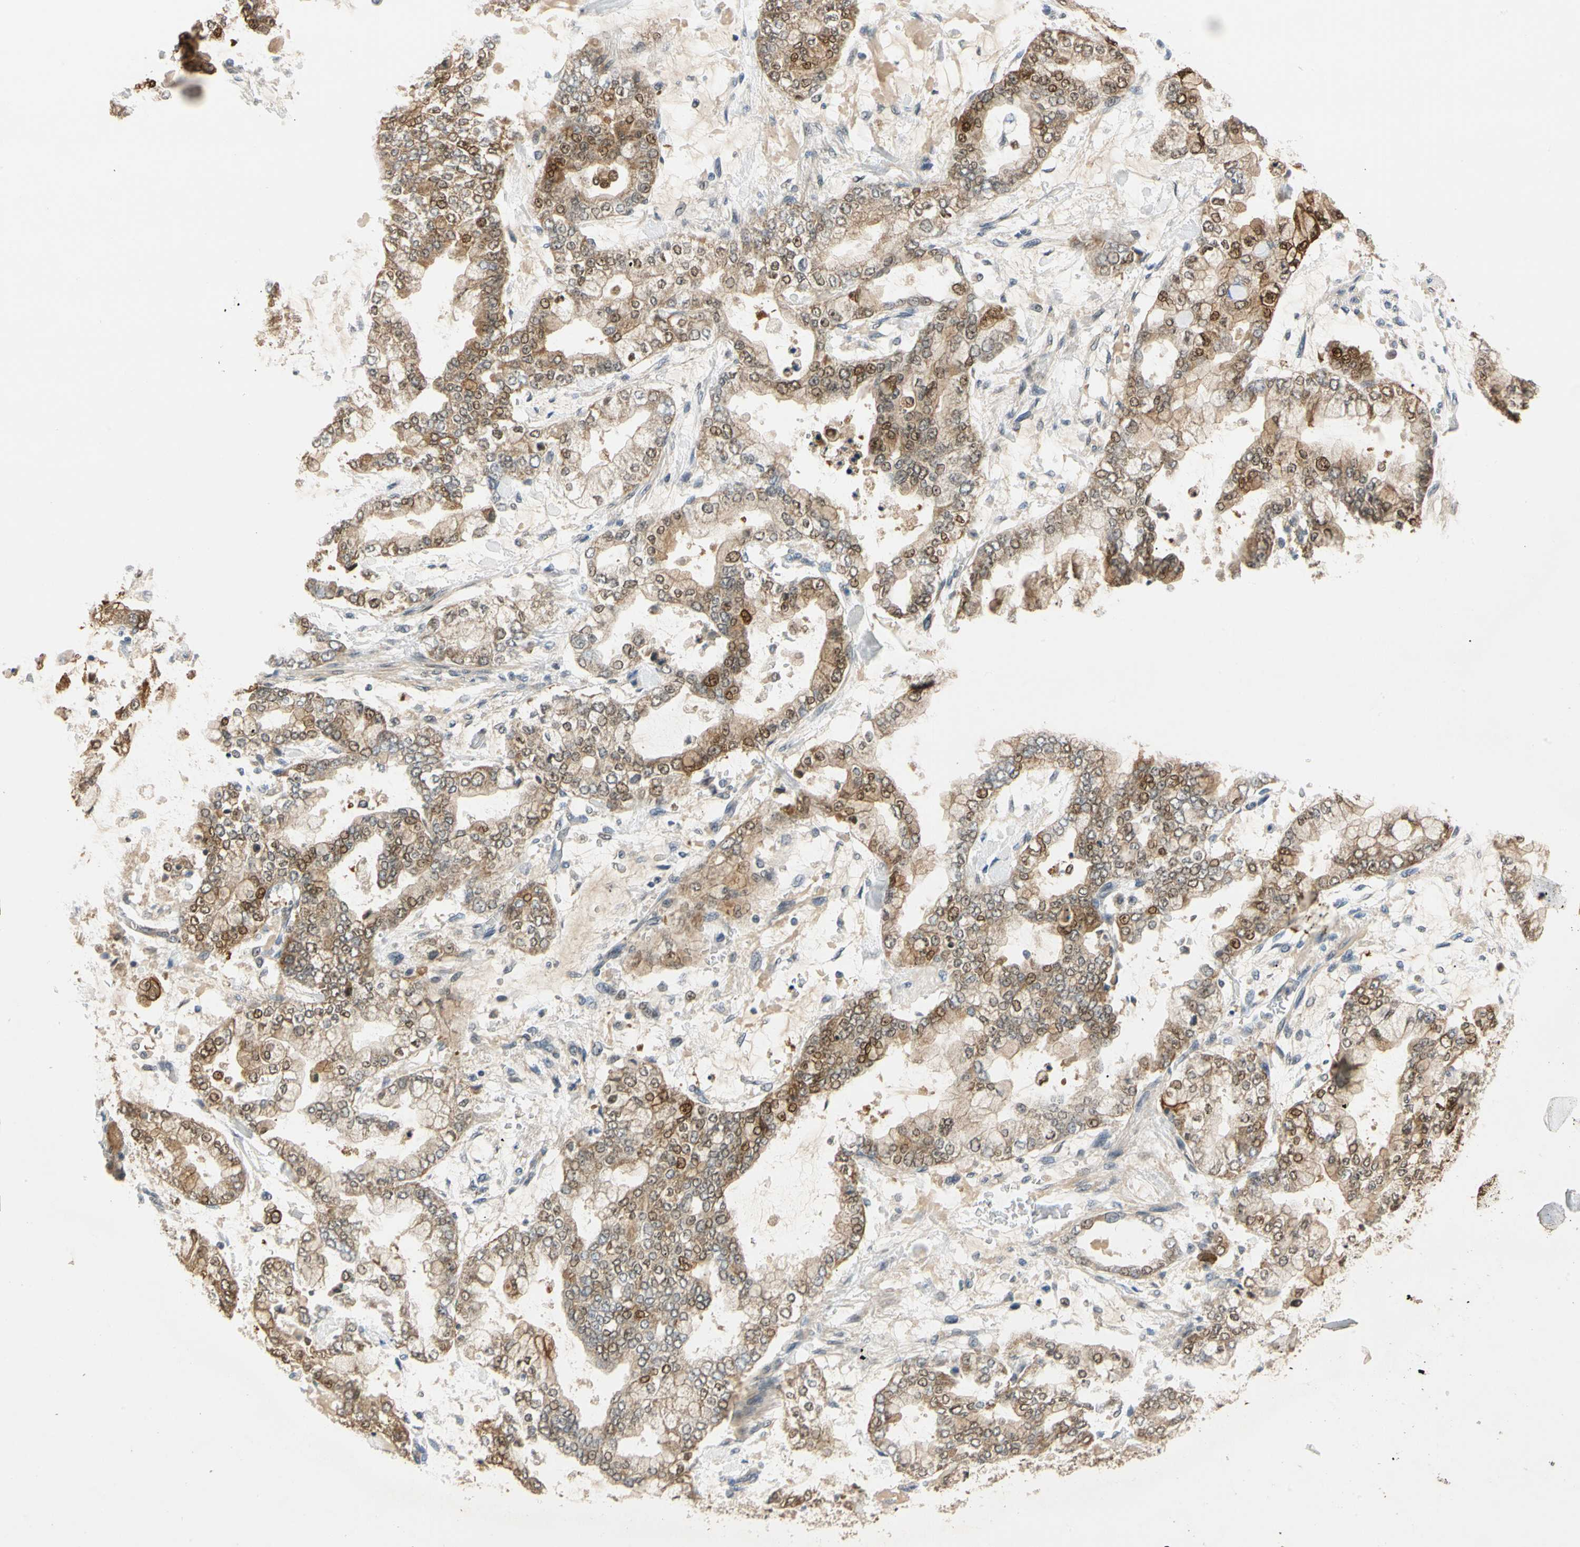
{"staining": {"intensity": "moderate", "quantity": ">75%", "location": "cytoplasmic/membranous,nuclear"}, "tissue": "stomach cancer", "cell_type": "Tumor cells", "image_type": "cancer", "snomed": [{"axis": "morphology", "description": "Normal tissue, NOS"}, {"axis": "morphology", "description": "Adenocarcinoma, NOS"}, {"axis": "topography", "description": "Stomach, upper"}, {"axis": "topography", "description": "Stomach"}], "caption": "Tumor cells show medium levels of moderate cytoplasmic/membranous and nuclear staining in approximately >75% of cells in human stomach cancer. Using DAB (brown) and hematoxylin (blue) stains, captured at high magnification using brightfield microscopy.", "gene": "RIOX2", "patient": {"sex": "male", "age": 76}}